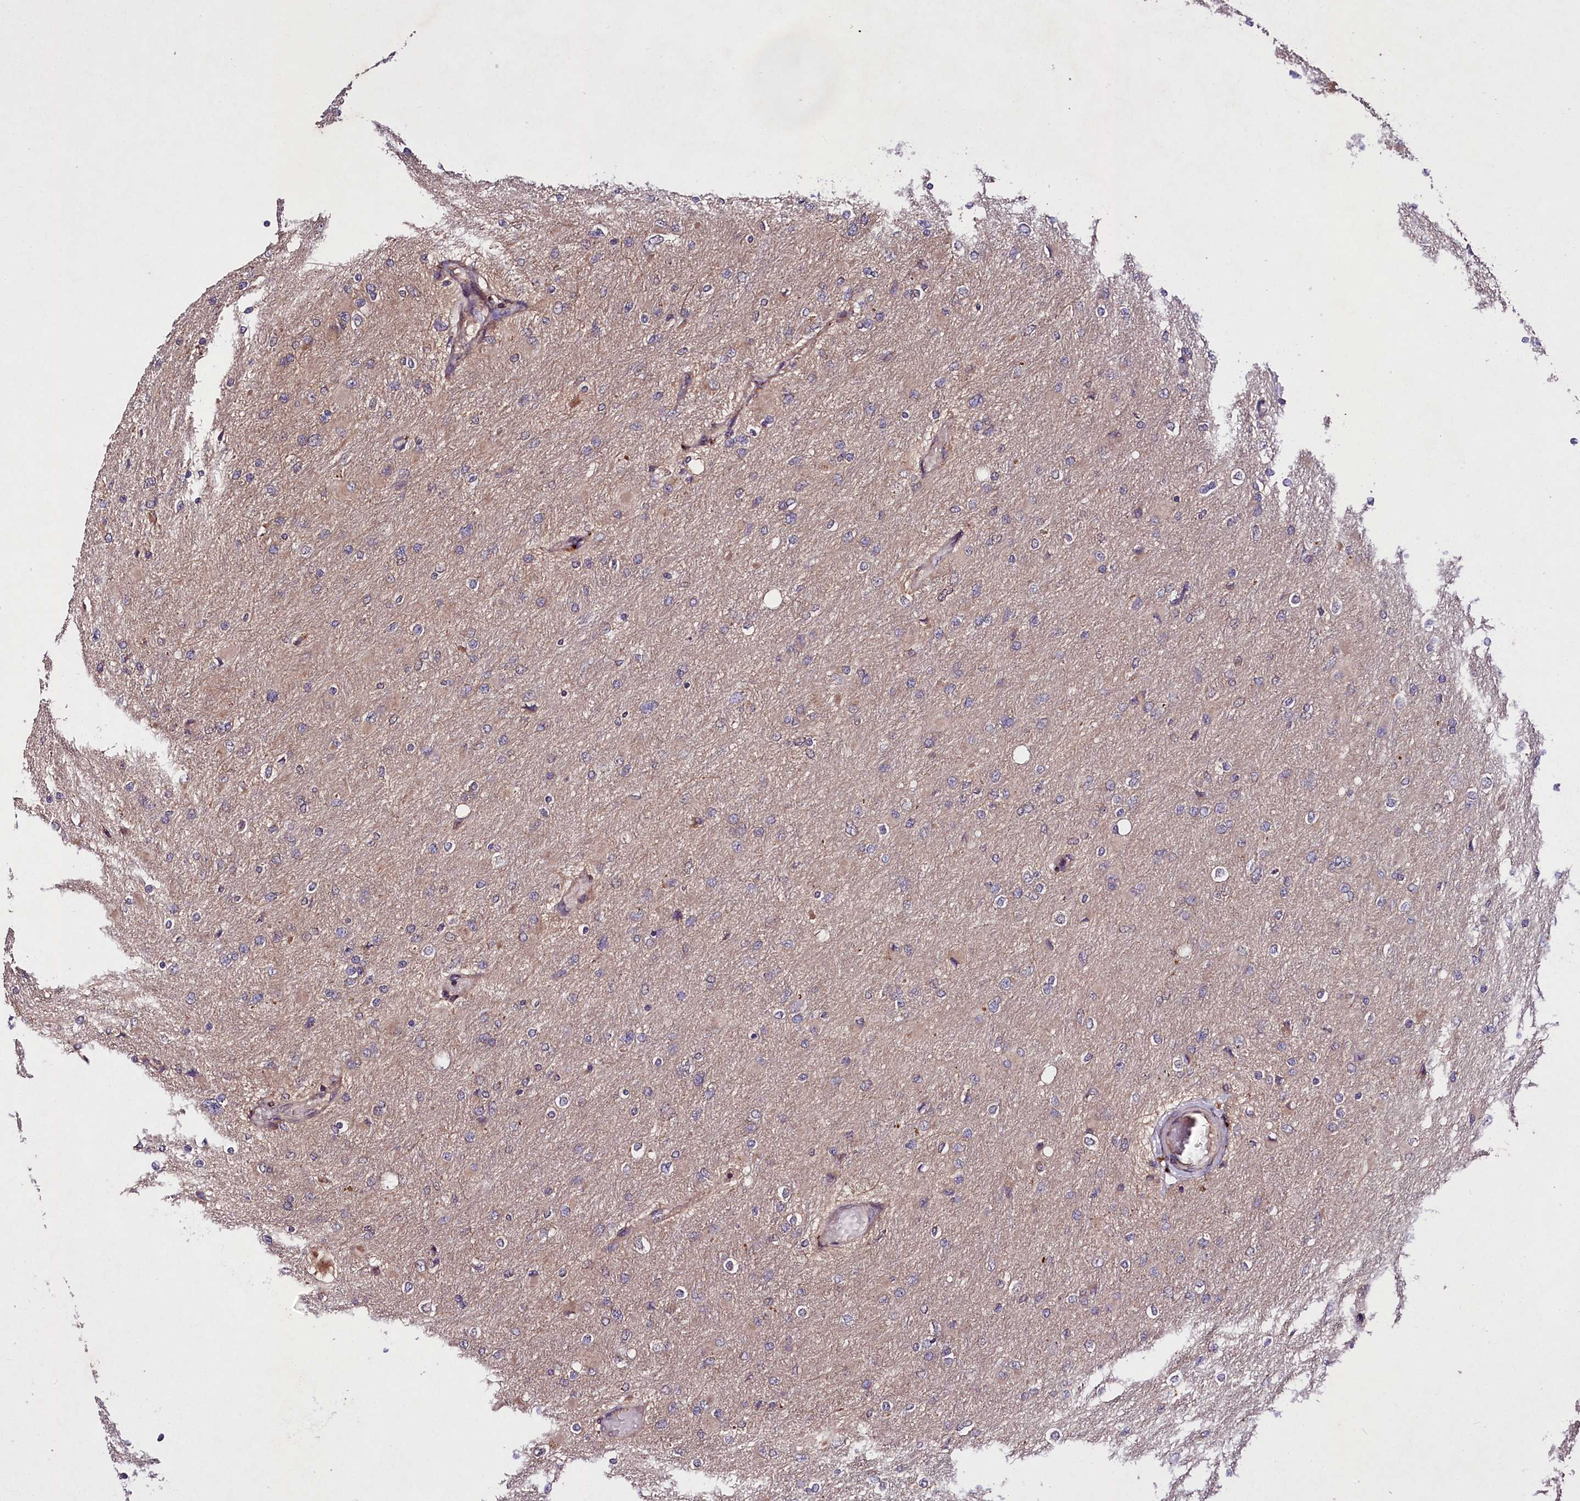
{"staining": {"intensity": "negative", "quantity": "none", "location": "none"}, "tissue": "glioma", "cell_type": "Tumor cells", "image_type": "cancer", "snomed": [{"axis": "morphology", "description": "Glioma, malignant, High grade"}, {"axis": "topography", "description": "Cerebral cortex"}], "caption": "Immunohistochemical staining of glioma demonstrates no significant staining in tumor cells.", "gene": "TNPO3", "patient": {"sex": "female", "age": 36}}